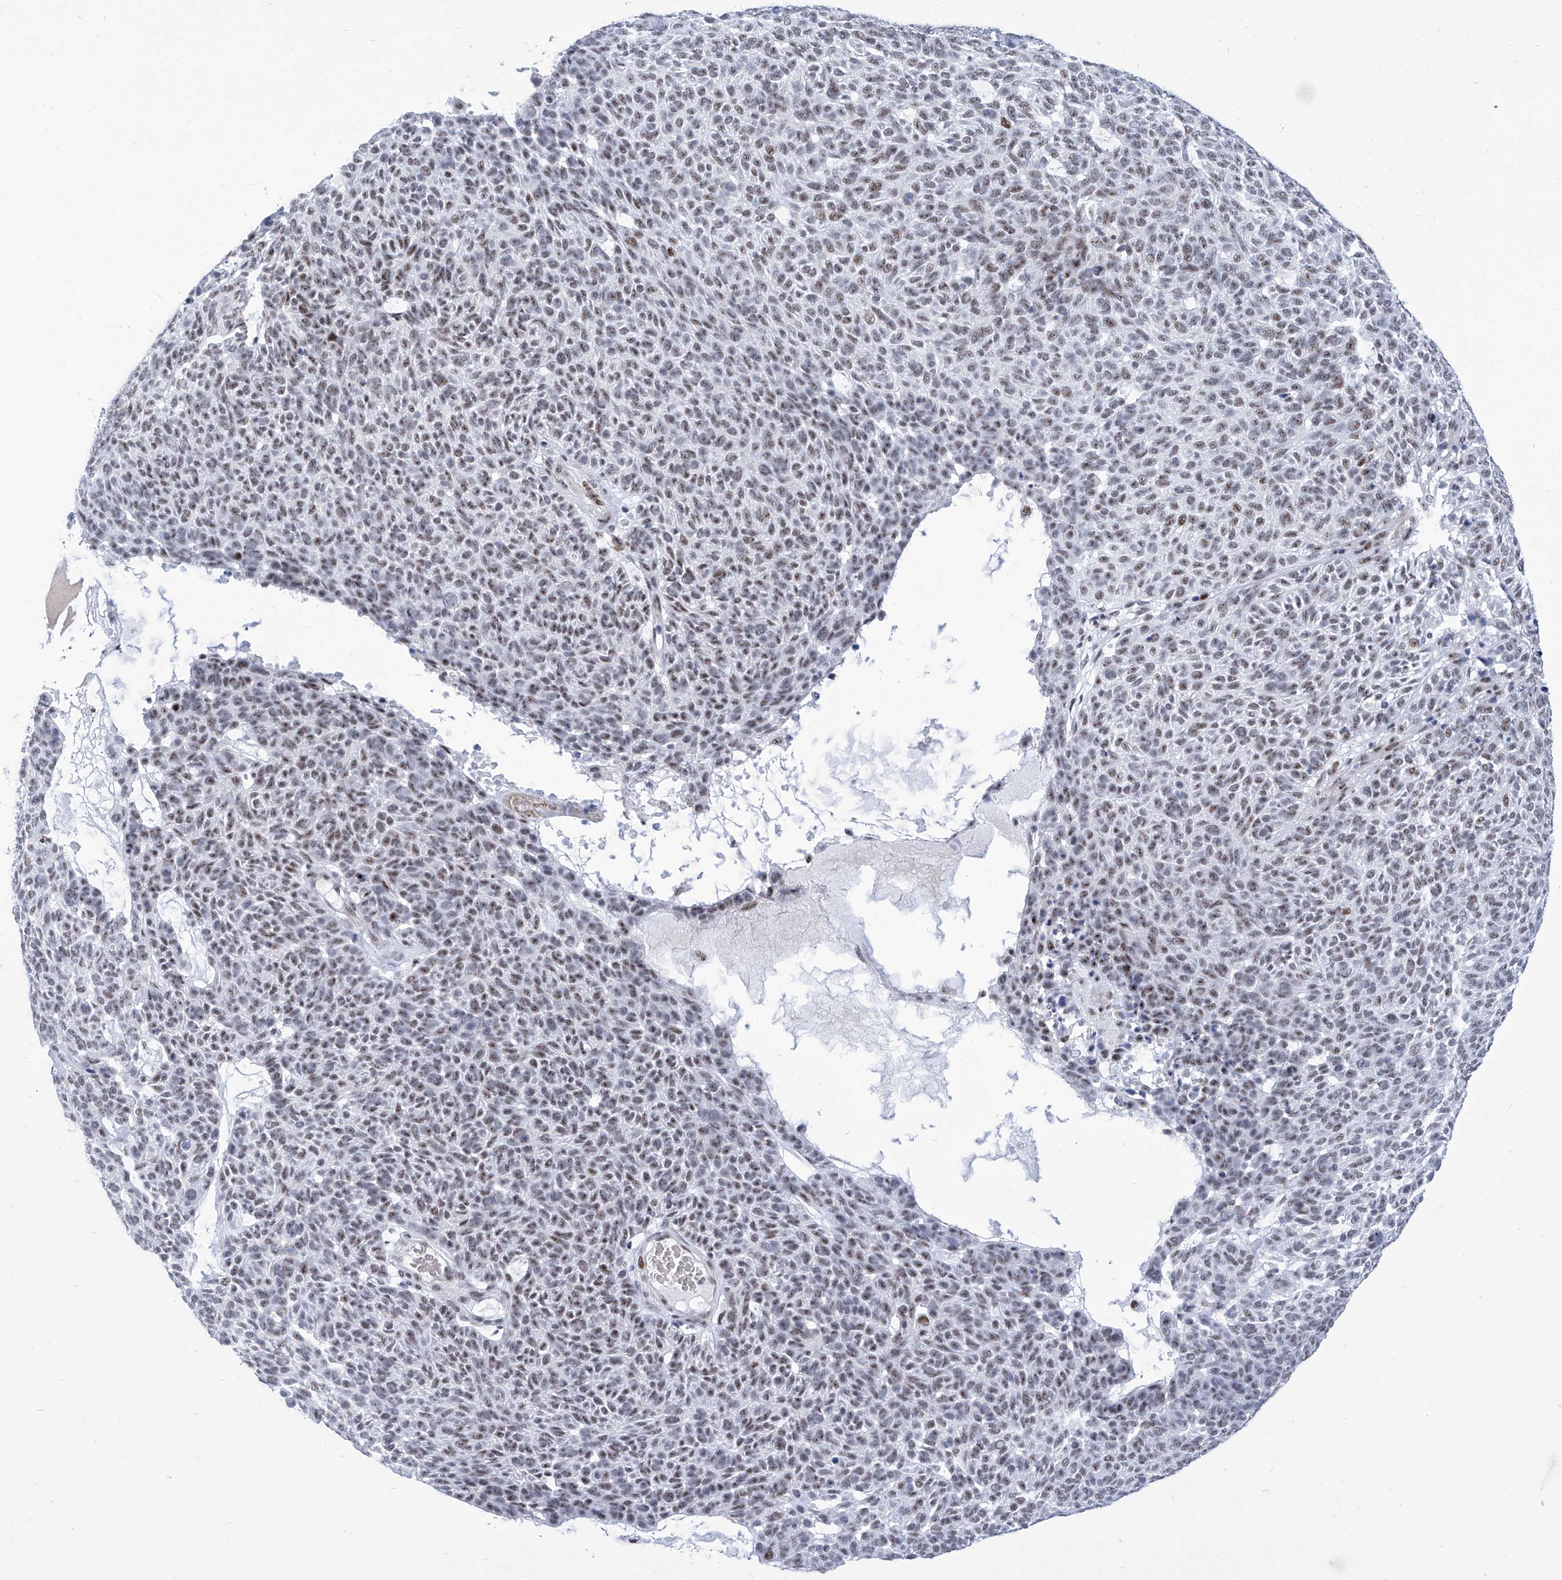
{"staining": {"intensity": "moderate", "quantity": "25%-75%", "location": "nuclear"}, "tissue": "skin cancer", "cell_type": "Tumor cells", "image_type": "cancer", "snomed": [{"axis": "morphology", "description": "Squamous cell carcinoma, NOS"}, {"axis": "topography", "description": "Skin"}], "caption": "IHC of skin cancer (squamous cell carcinoma) demonstrates medium levels of moderate nuclear staining in approximately 25%-75% of tumor cells. (DAB (3,3'-diaminobenzidine) IHC with brightfield microscopy, high magnification).", "gene": "SART1", "patient": {"sex": "female", "age": 90}}